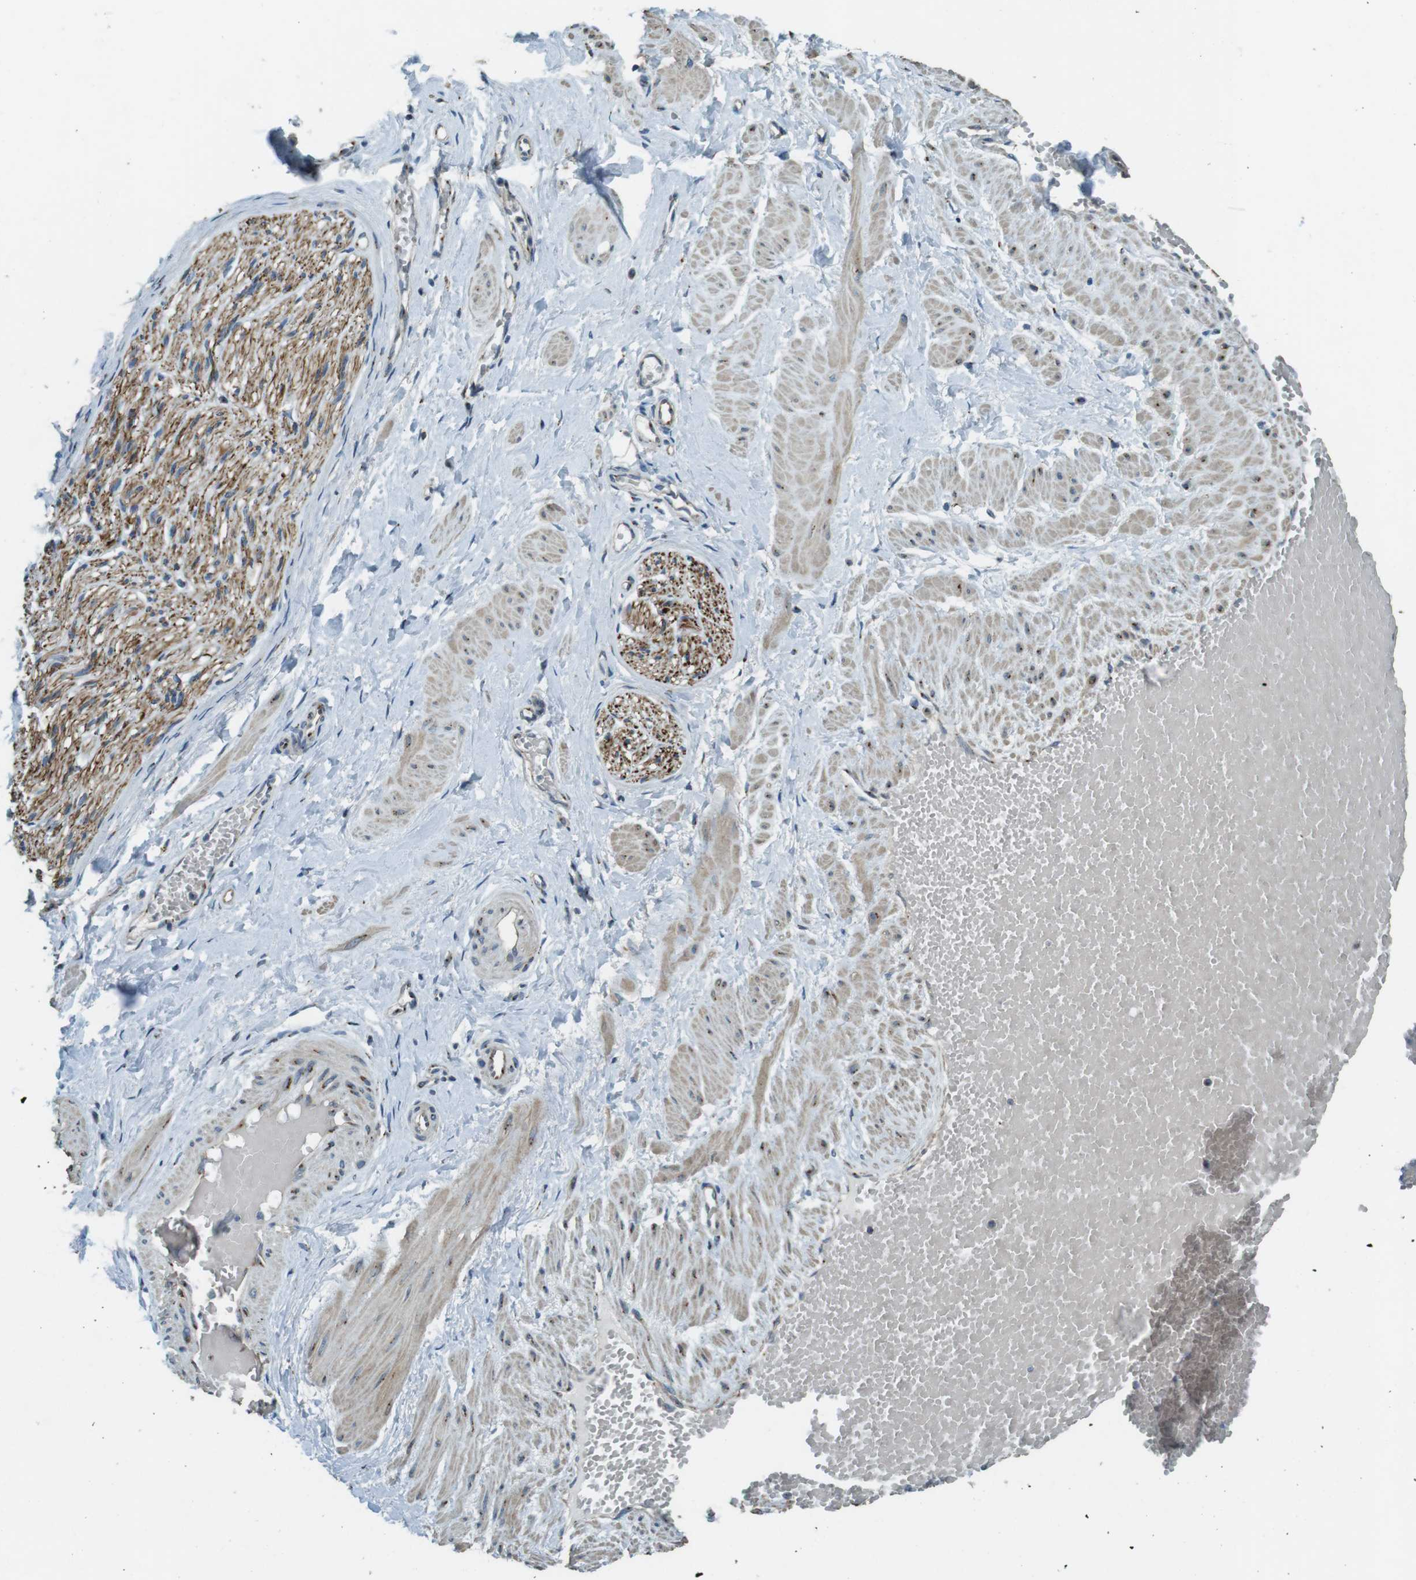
{"staining": {"intensity": "moderate", "quantity": "<25%", "location": "cytoplasmic/membranous"}, "tissue": "adipose tissue", "cell_type": "Adipocytes", "image_type": "normal", "snomed": [{"axis": "morphology", "description": "Normal tissue, NOS"}, {"axis": "topography", "description": "Soft tissue"}, {"axis": "topography", "description": "Vascular tissue"}], "caption": "Immunohistochemical staining of unremarkable adipose tissue shows low levels of moderate cytoplasmic/membranous expression in approximately <25% of adipocytes. The staining was performed using DAB (3,3'-diaminobenzidine), with brown indicating positive protein expression. Nuclei are stained blue with hematoxylin.", "gene": "TMEM115", "patient": {"sex": "female", "age": 35}}